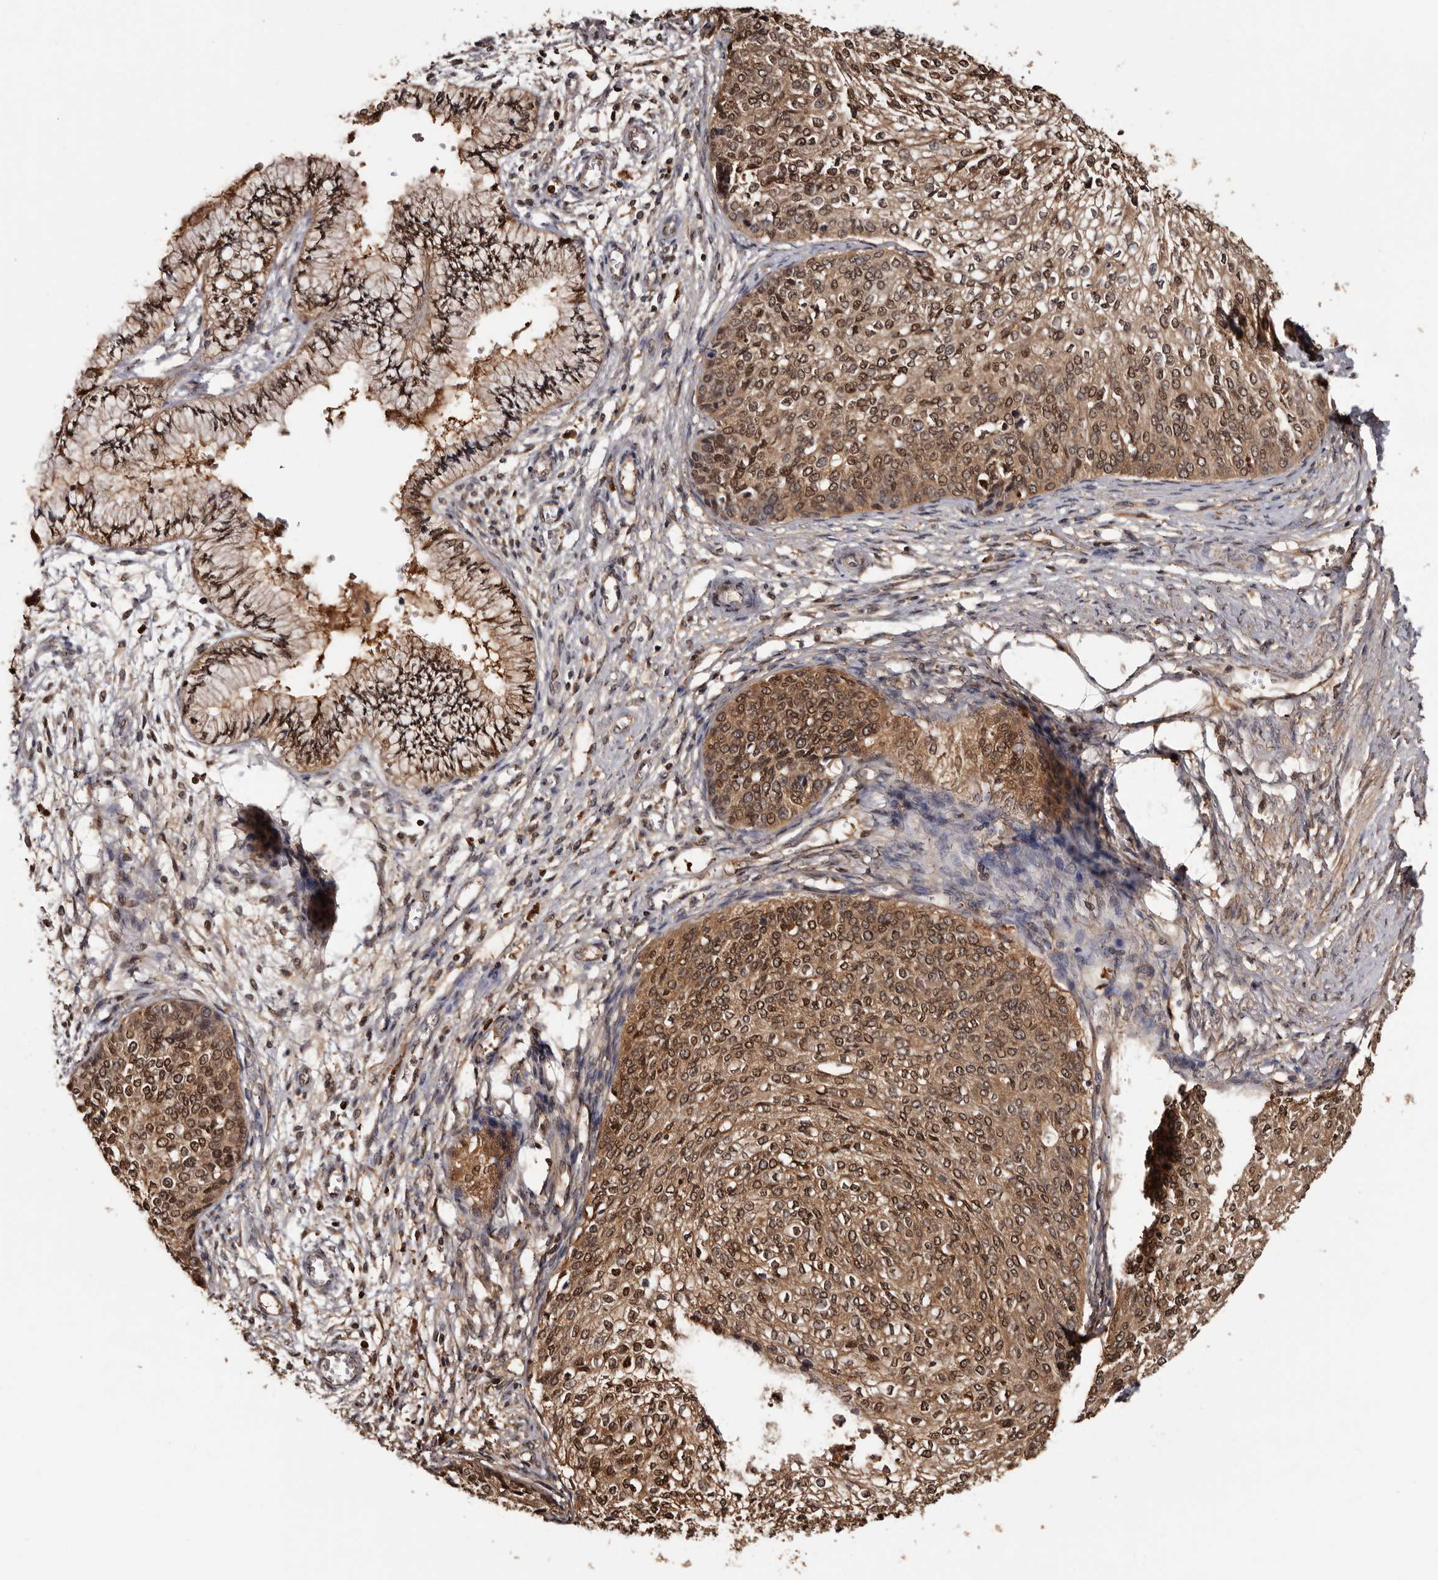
{"staining": {"intensity": "moderate", "quantity": ">75%", "location": "cytoplasmic/membranous,nuclear"}, "tissue": "cervical cancer", "cell_type": "Tumor cells", "image_type": "cancer", "snomed": [{"axis": "morphology", "description": "Squamous cell carcinoma, NOS"}, {"axis": "topography", "description": "Cervix"}], "caption": "IHC histopathology image of neoplastic tissue: cervical cancer (squamous cell carcinoma) stained using immunohistochemistry displays medium levels of moderate protein expression localized specifically in the cytoplasmic/membranous and nuclear of tumor cells, appearing as a cytoplasmic/membranous and nuclear brown color.", "gene": "DNPH1", "patient": {"sex": "female", "age": 37}}